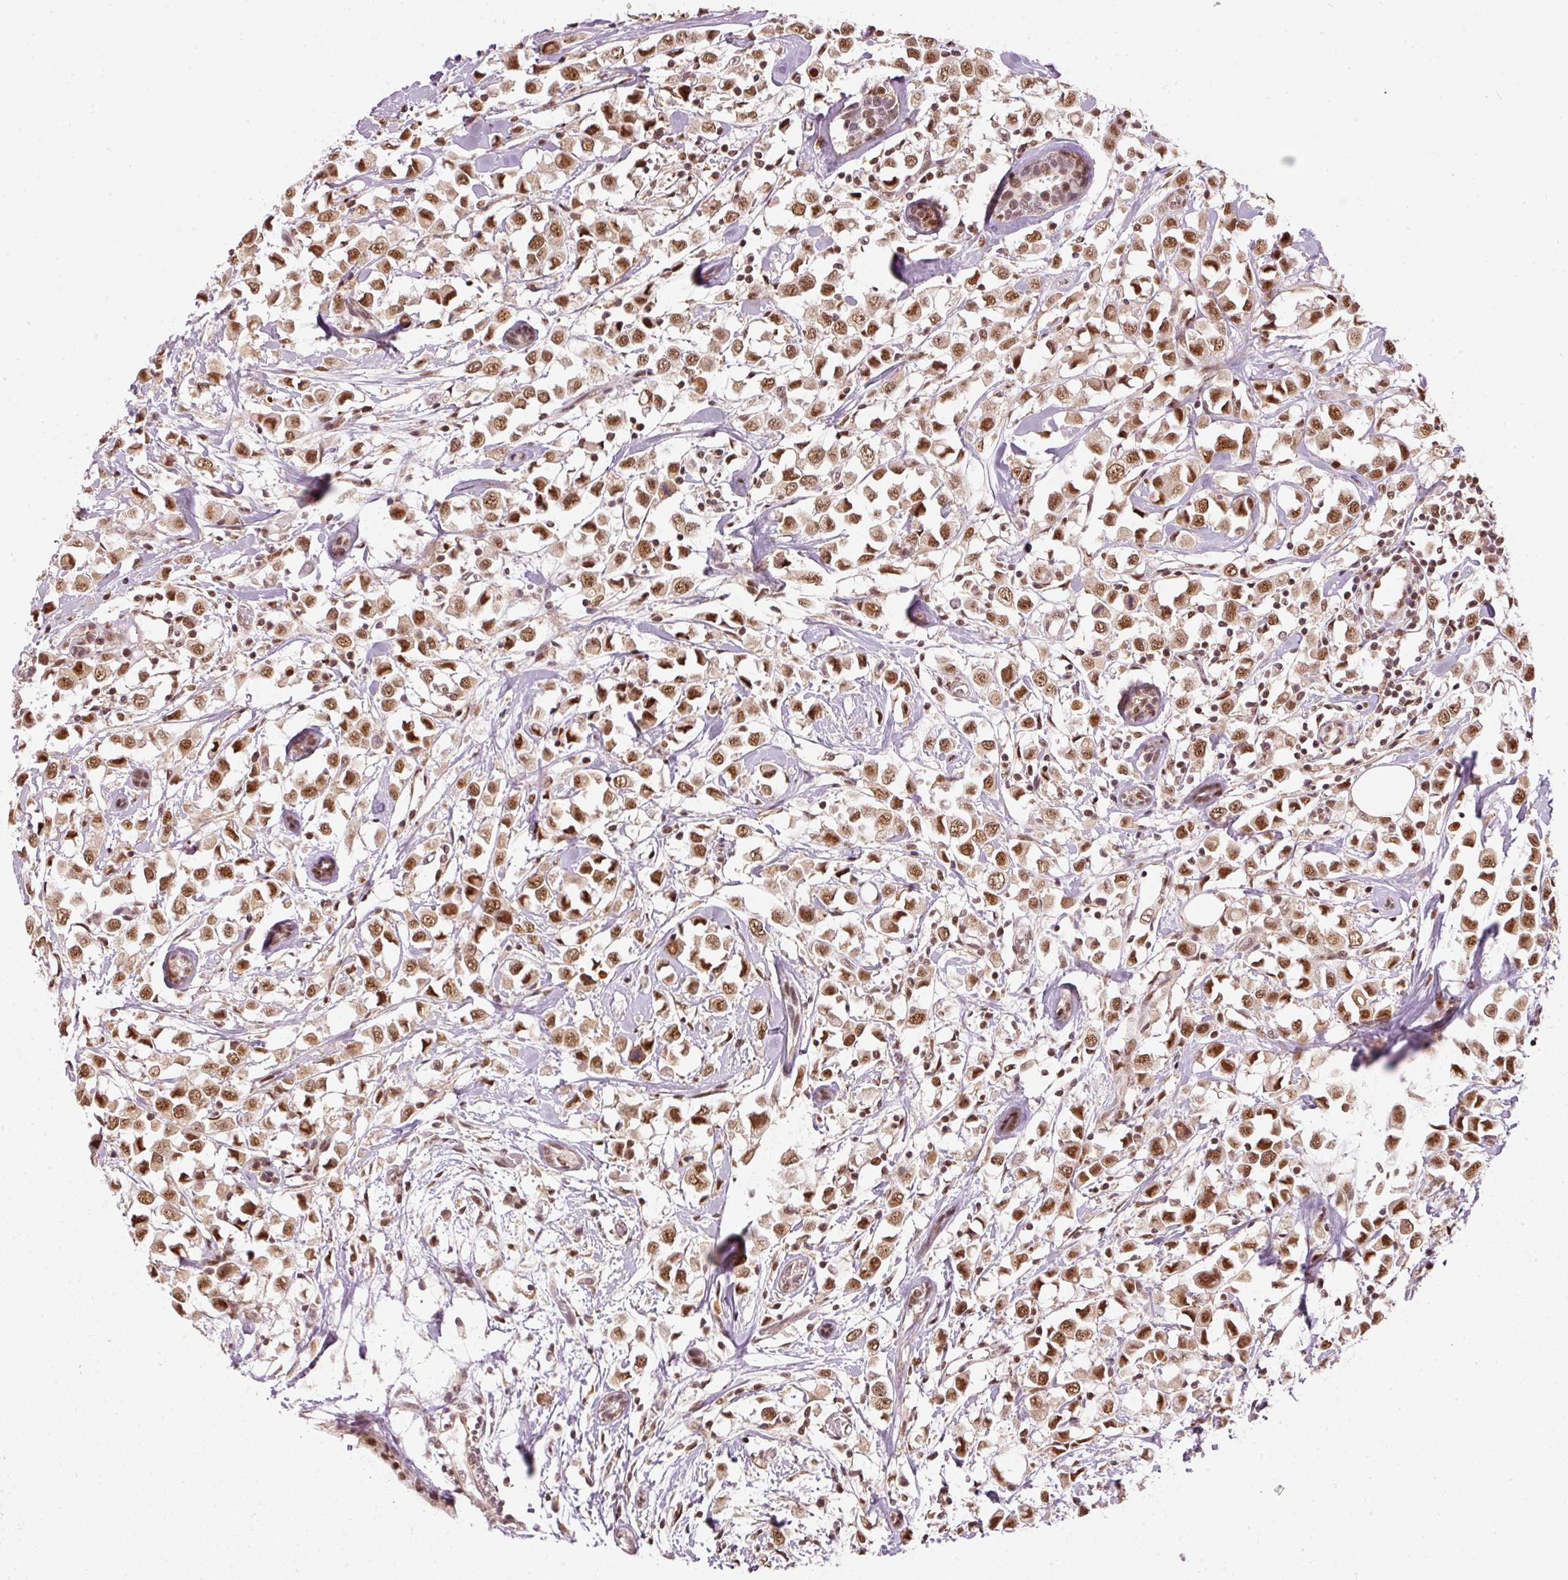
{"staining": {"intensity": "moderate", "quantity": ">75%", "location": "nuclear"}, "tissue": "breast cancer", "cell_type": "Tumor cells", "image_type": "cancer", "snomed": [{"axis": "morphology", "description": "Duct carcinoma"}, {"axis": "topography", "description": "Breast"}], "caption": "DAB (3,3'-diaminobenzidine) immunohistochemical staining of human breast cancer (infiltrating ductal carcinoma) reveals moderate nuclear protein positivity in approximately >75% of tumor cells.", "gene": "THOC6", "patient": {"sex": "female", "age": 61}}